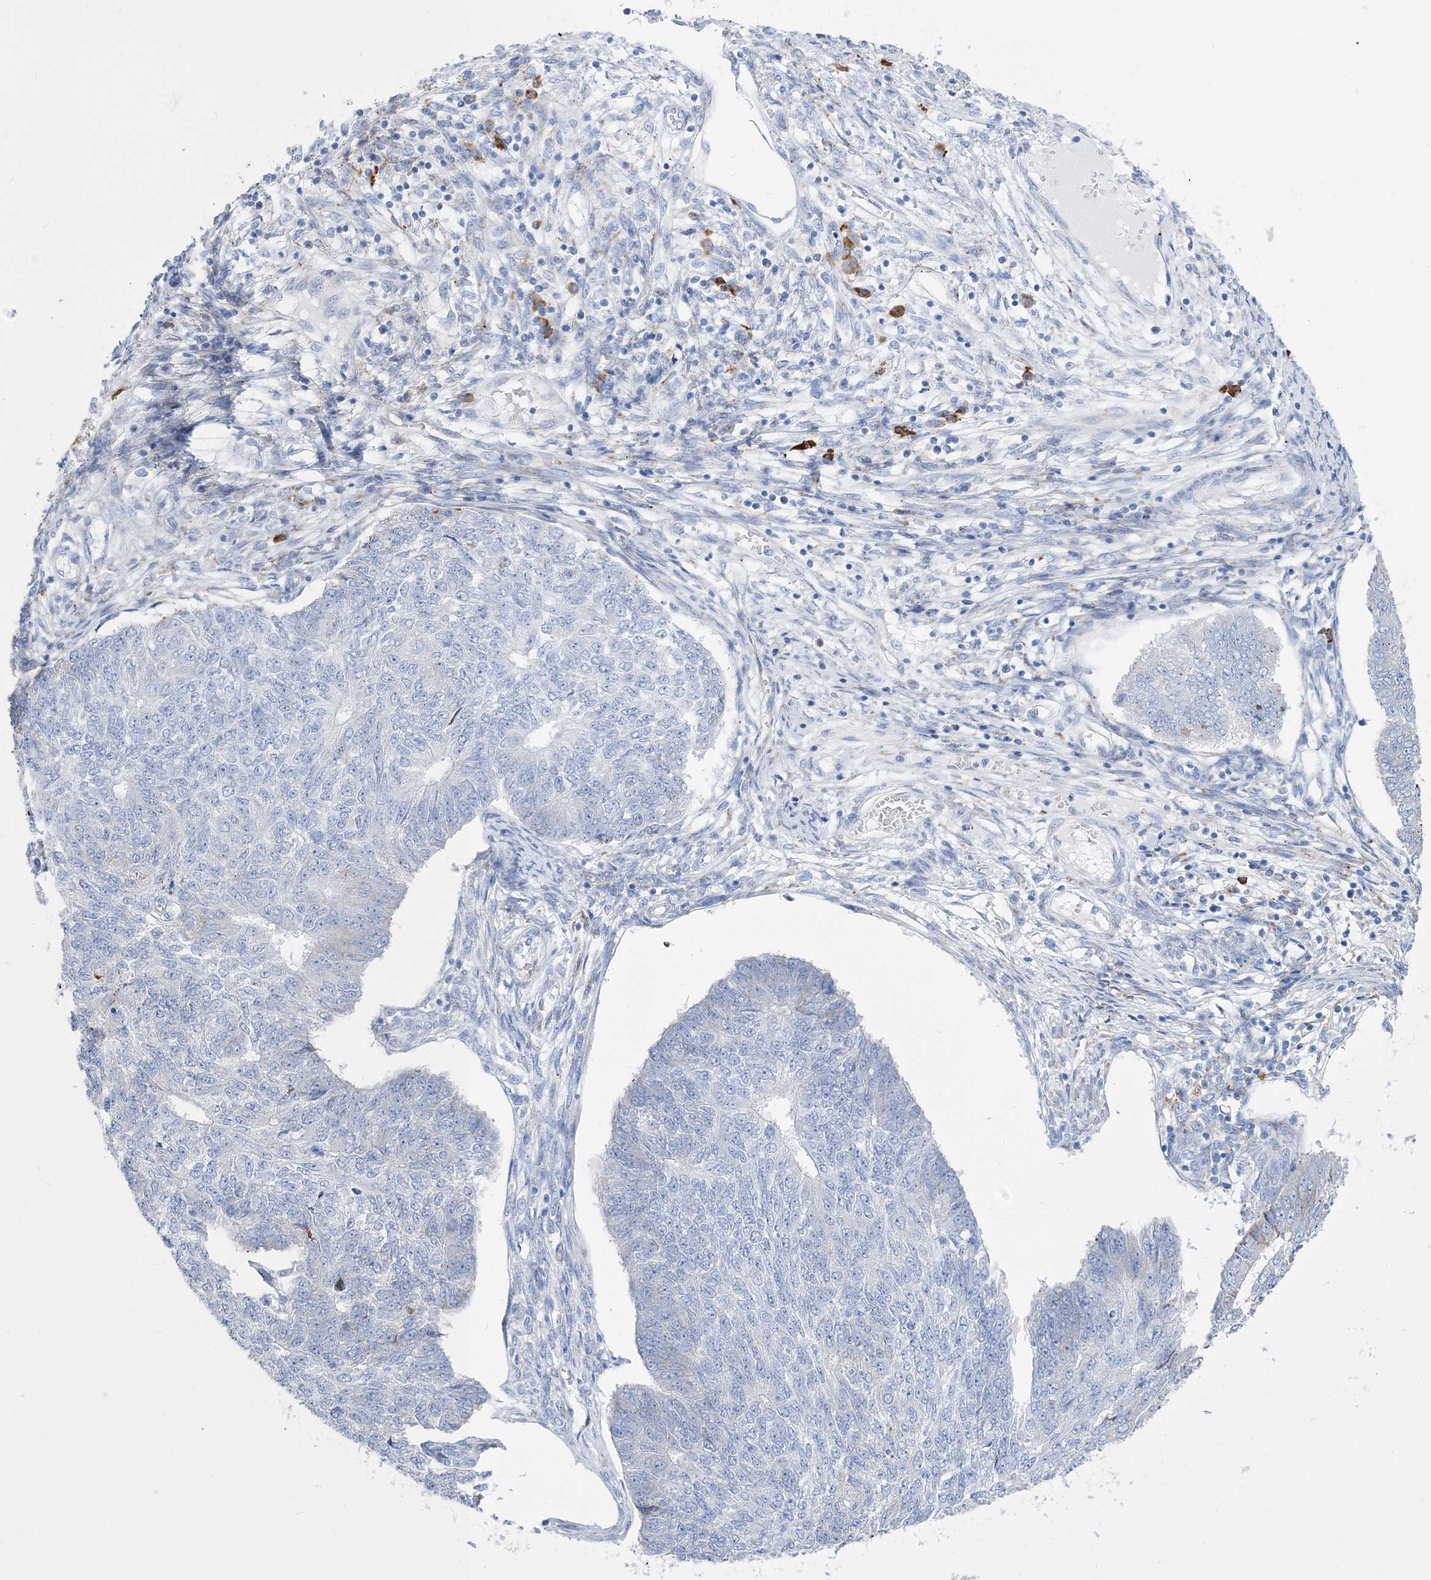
{"staining": {"intensity": "negative", "quantity": "none", "location": "none"}, "tissue": "endometrial cancer", "cell_type": "Tumor cells", "image_type": "cancer", "snomed": [{"axis": "morphology", "description": "Adenocarcinoma, NOS"}, {"axis": "topography", "description": "Endometrium"}], "caption": "An immunohistochemistry (IHC) image of endometrial cancer is shown. There is no staining in tumor cells of endometrial cancer.", "gene": "TSPYL6", "patient": {"sex": "female", "age": 32}}